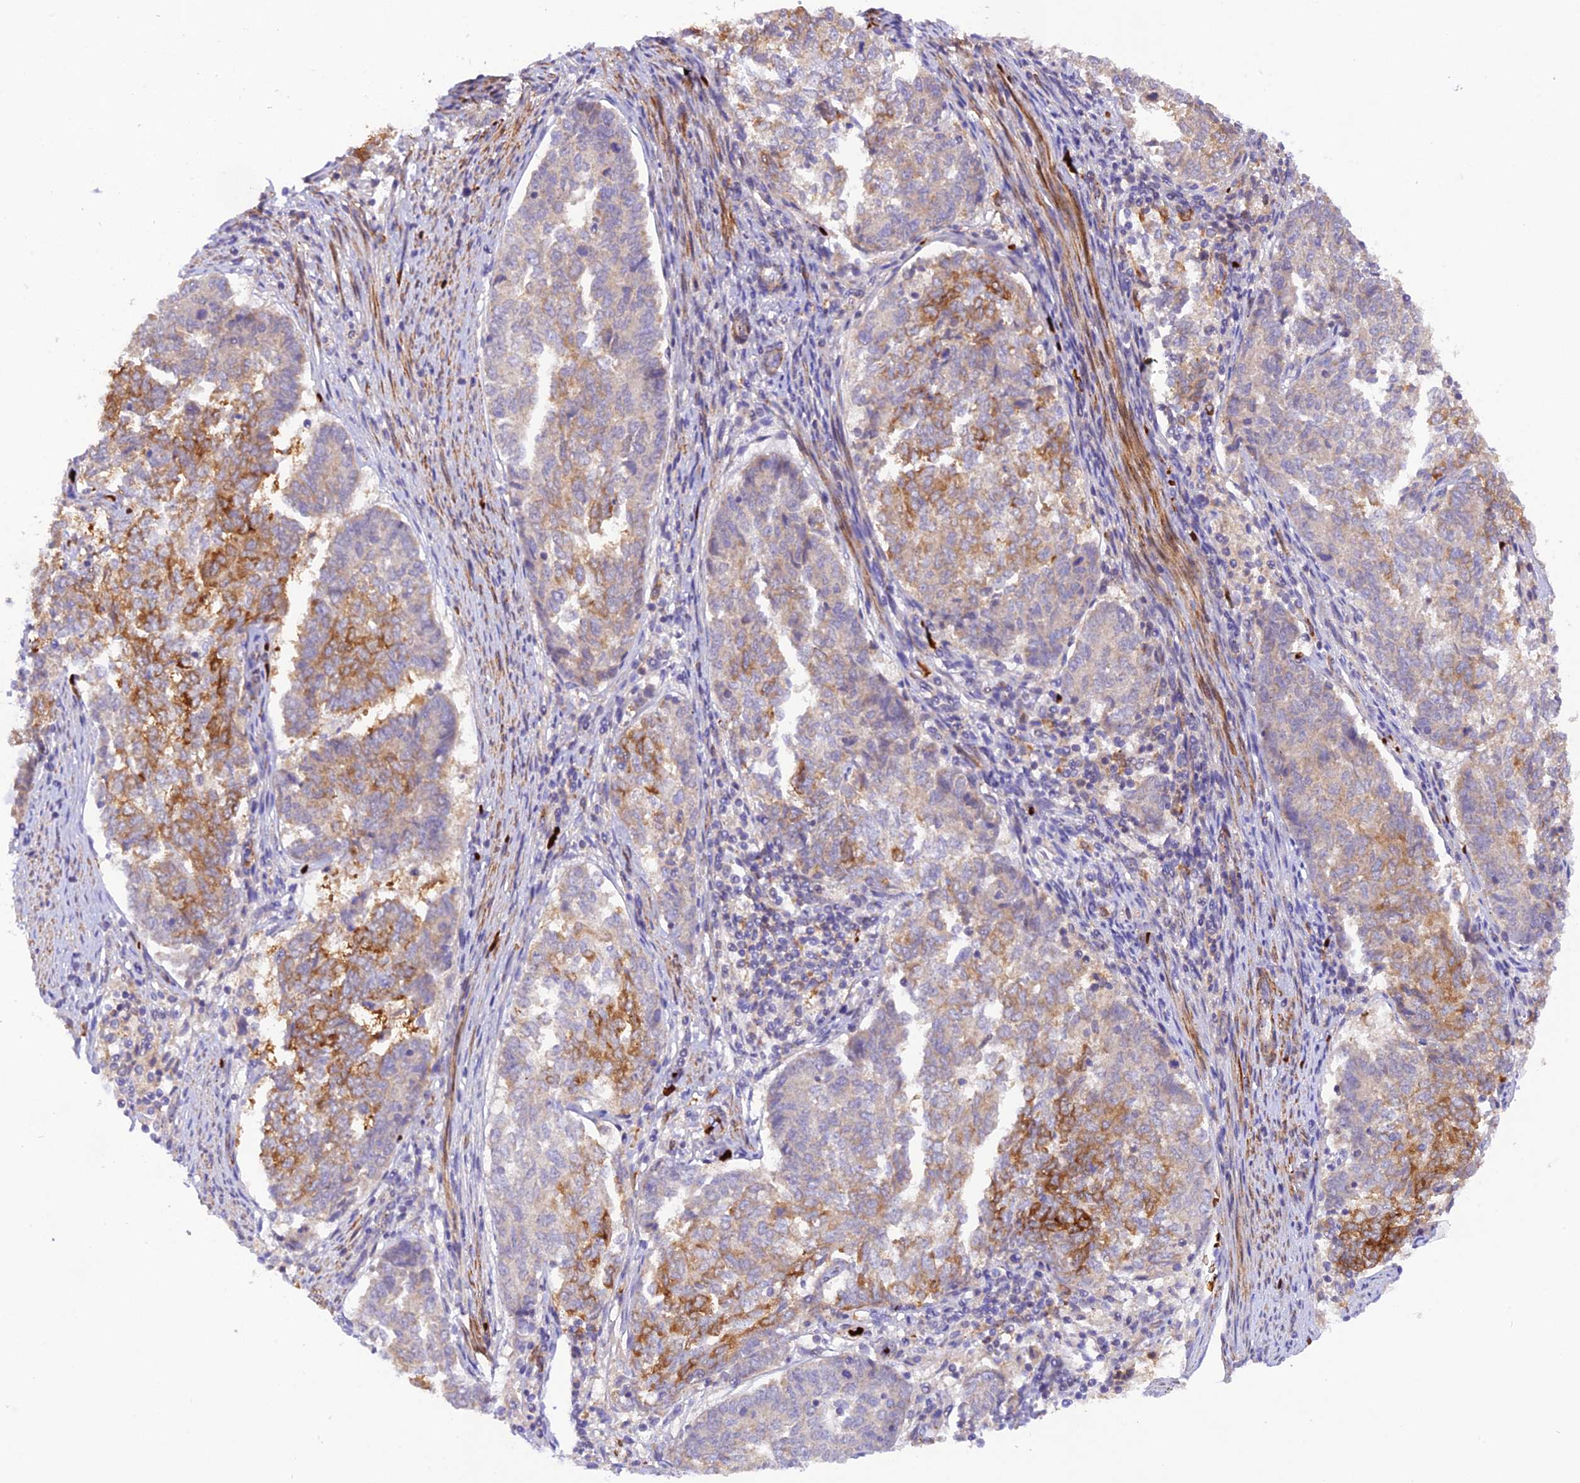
{"staining": {"intensity": "strong", "quantity": "<25%", "location": "cytoplasmic/membranous"}, "tissue": "endometrial cancer", "cell_type": "Tumor cells", "image_type": "cancer", "snomed": [{"axis": "morphology", "description": "Adenocarcinoma, NOS"}, {"axis": "topography", "description": "Endometrium"}], "caption": "An immunohistochemistry (IHC) image of neoplastic tissue is shown. Protein staining in brown labels strong cytoplasmic/membranous positivity in adenocarcinoma (endometrial) within tumor cells.", "gene": "WDFY4", "patient": {"sex": "female", "age": 80}}